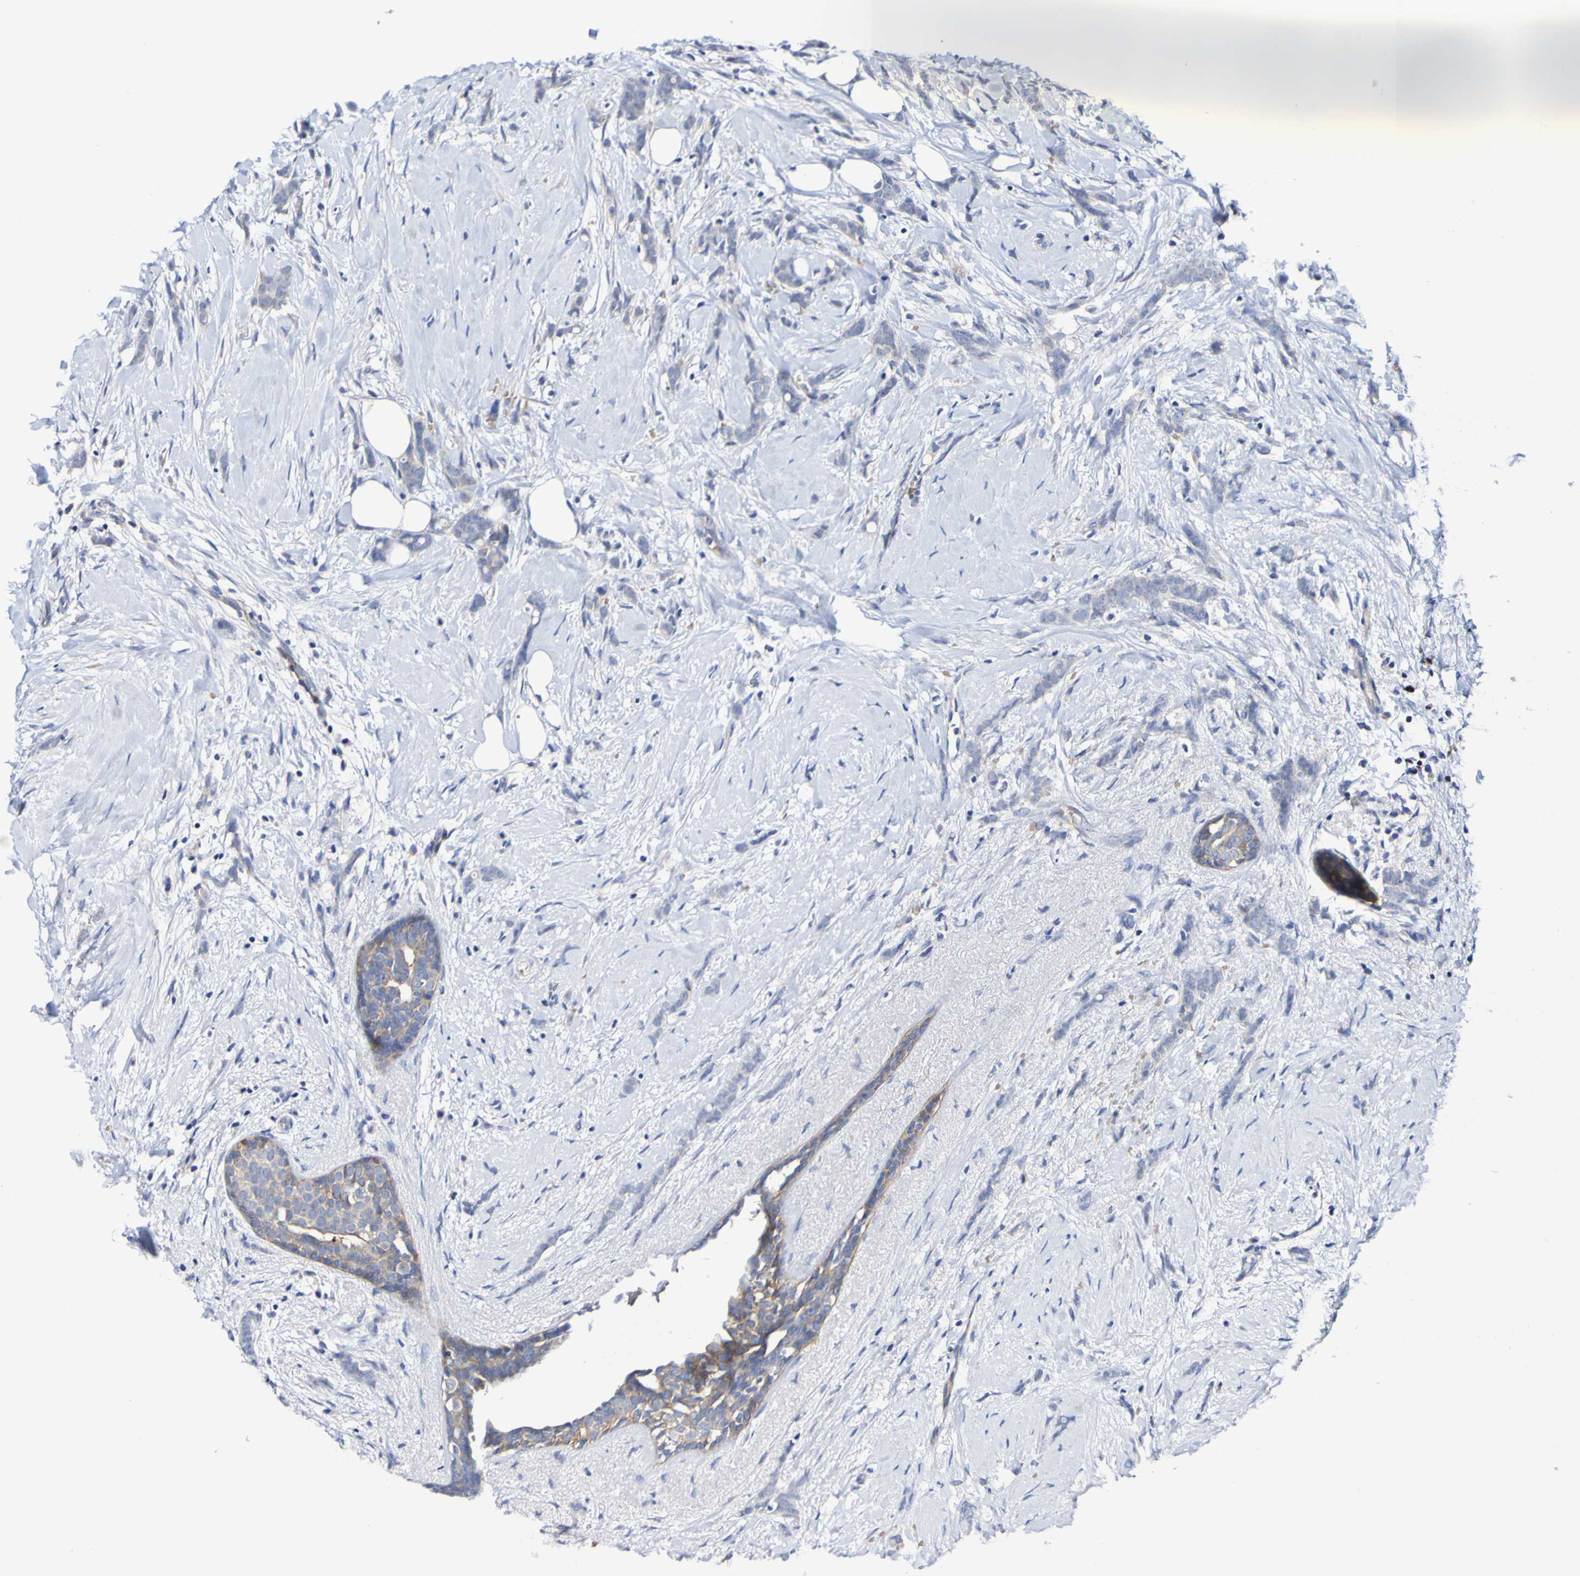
{"staining": {"intensity": "negative", "quantity": "none", "location": "none"}, "tissue": "breast cancer", "cell_type": "Tumor cells", "image_type": "cancer", "snomed": [{"axis": "morphology", "description": "Lobular carcinoma, in situ"}, {"axis": "morphology", "description": "Lobular carcinoma"}, {"axis": "topography", "description": "Breast"}], "caption": "This is an IHC micrograph of breast lobular carcinoma. There is no positivity in tumor cells.", "gene": "WNT4", "patient": {"sex": "female", "age": 41}}